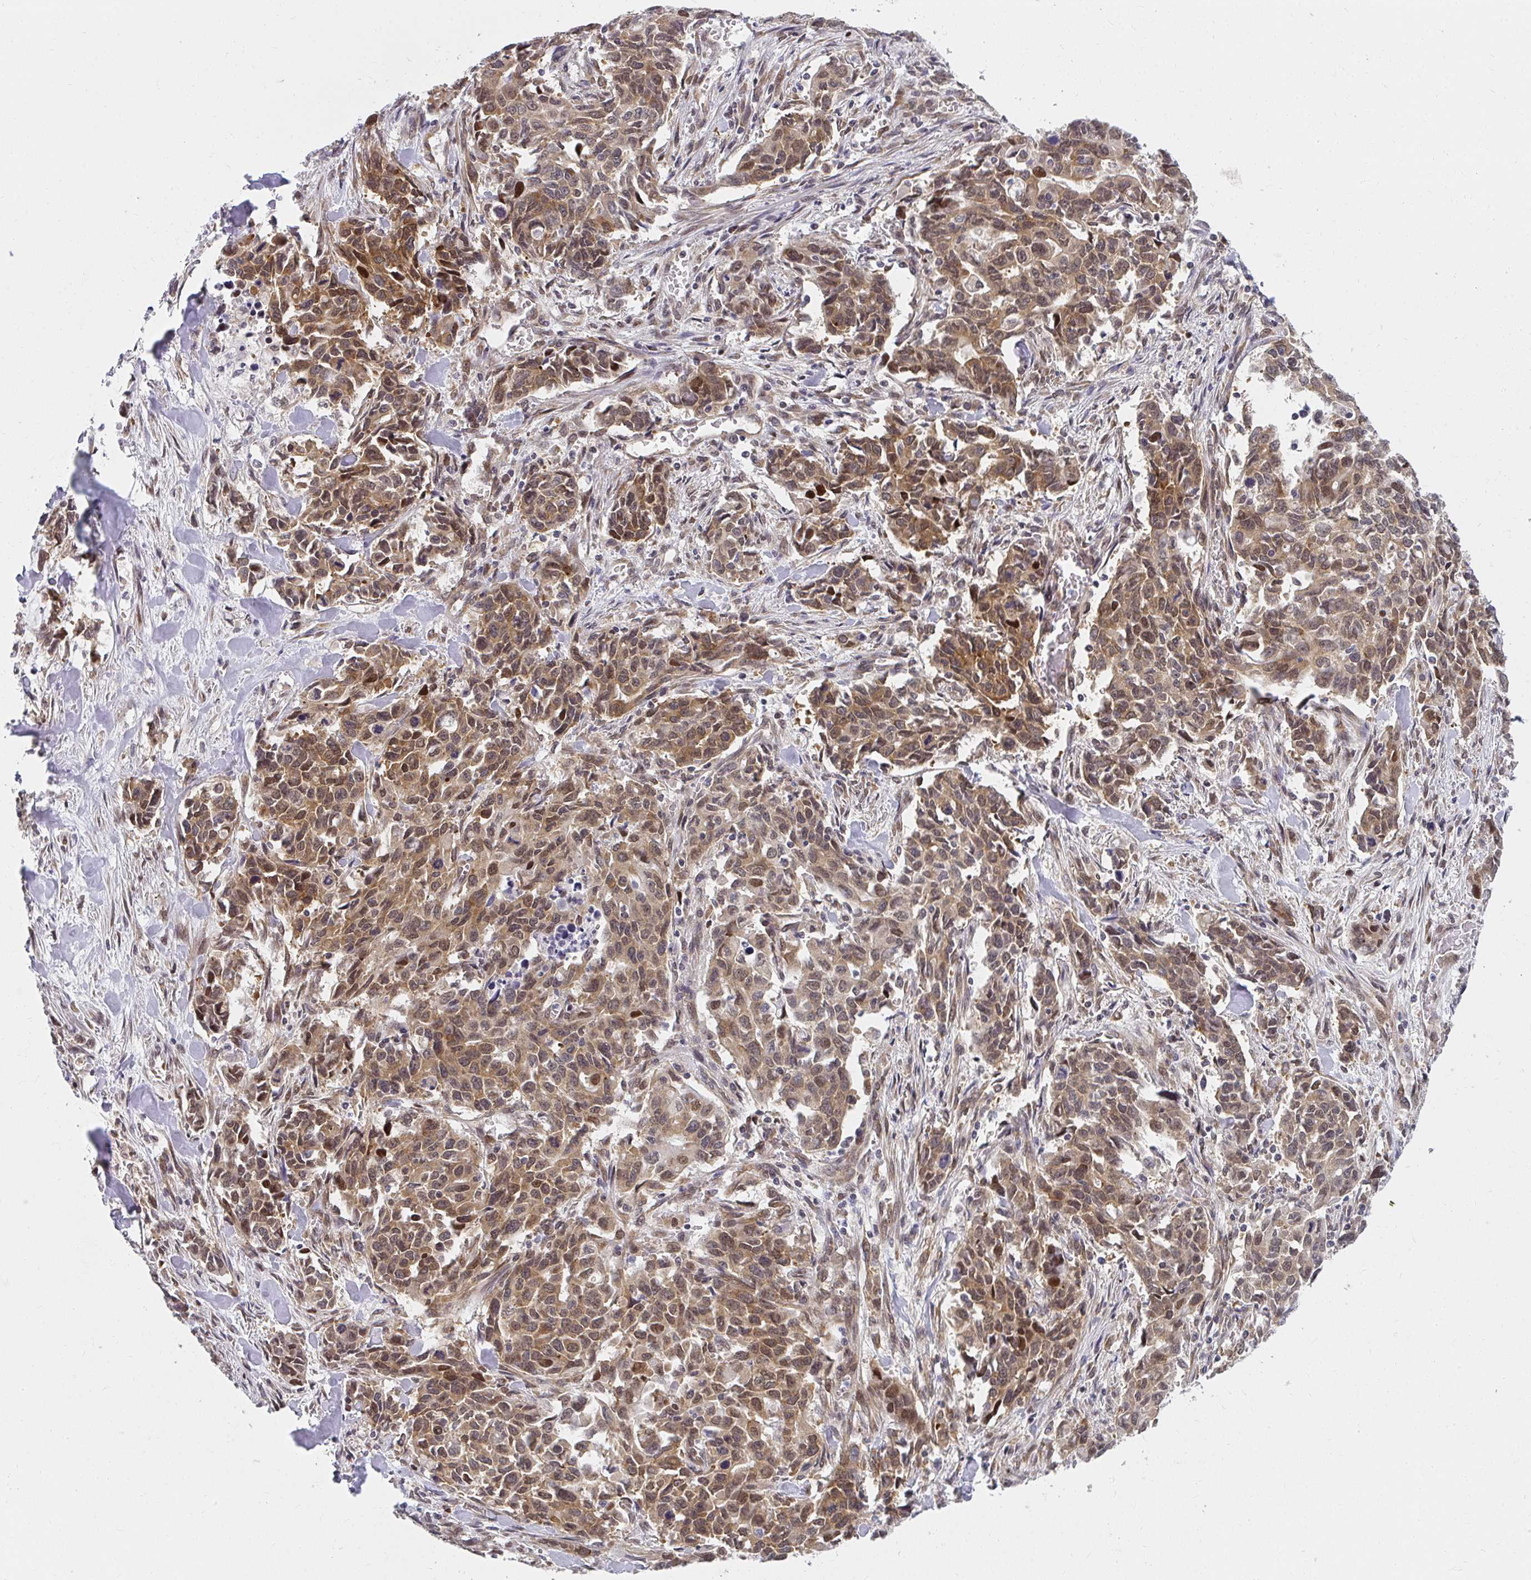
{"staining": {"intensity": "moderate", "quantity": ">75%", "location": "cytoplasmic/membranous,nuclear"}, "tissue": "stomach cancer", "cell_type": "Tumor cells", "image_type": "cancer", "snomed": [{"axis": "morphology", "description": "Adenocarcinoma, NOS"}, {"axis": "topography", "description": "Stomach, upper"}], "caption": "Immunohistochemical staining of human stomach cancer (adenocarcinoma) shows medium levels of moderate cytoplasmic/membranous and nuclear staining in approximately >75% of tumor cells. (Brightfield microscopy of DAB IHC at high magnification).", "gene": "SYNCRIP", "patient": {"sex": "male", "age": 85}}